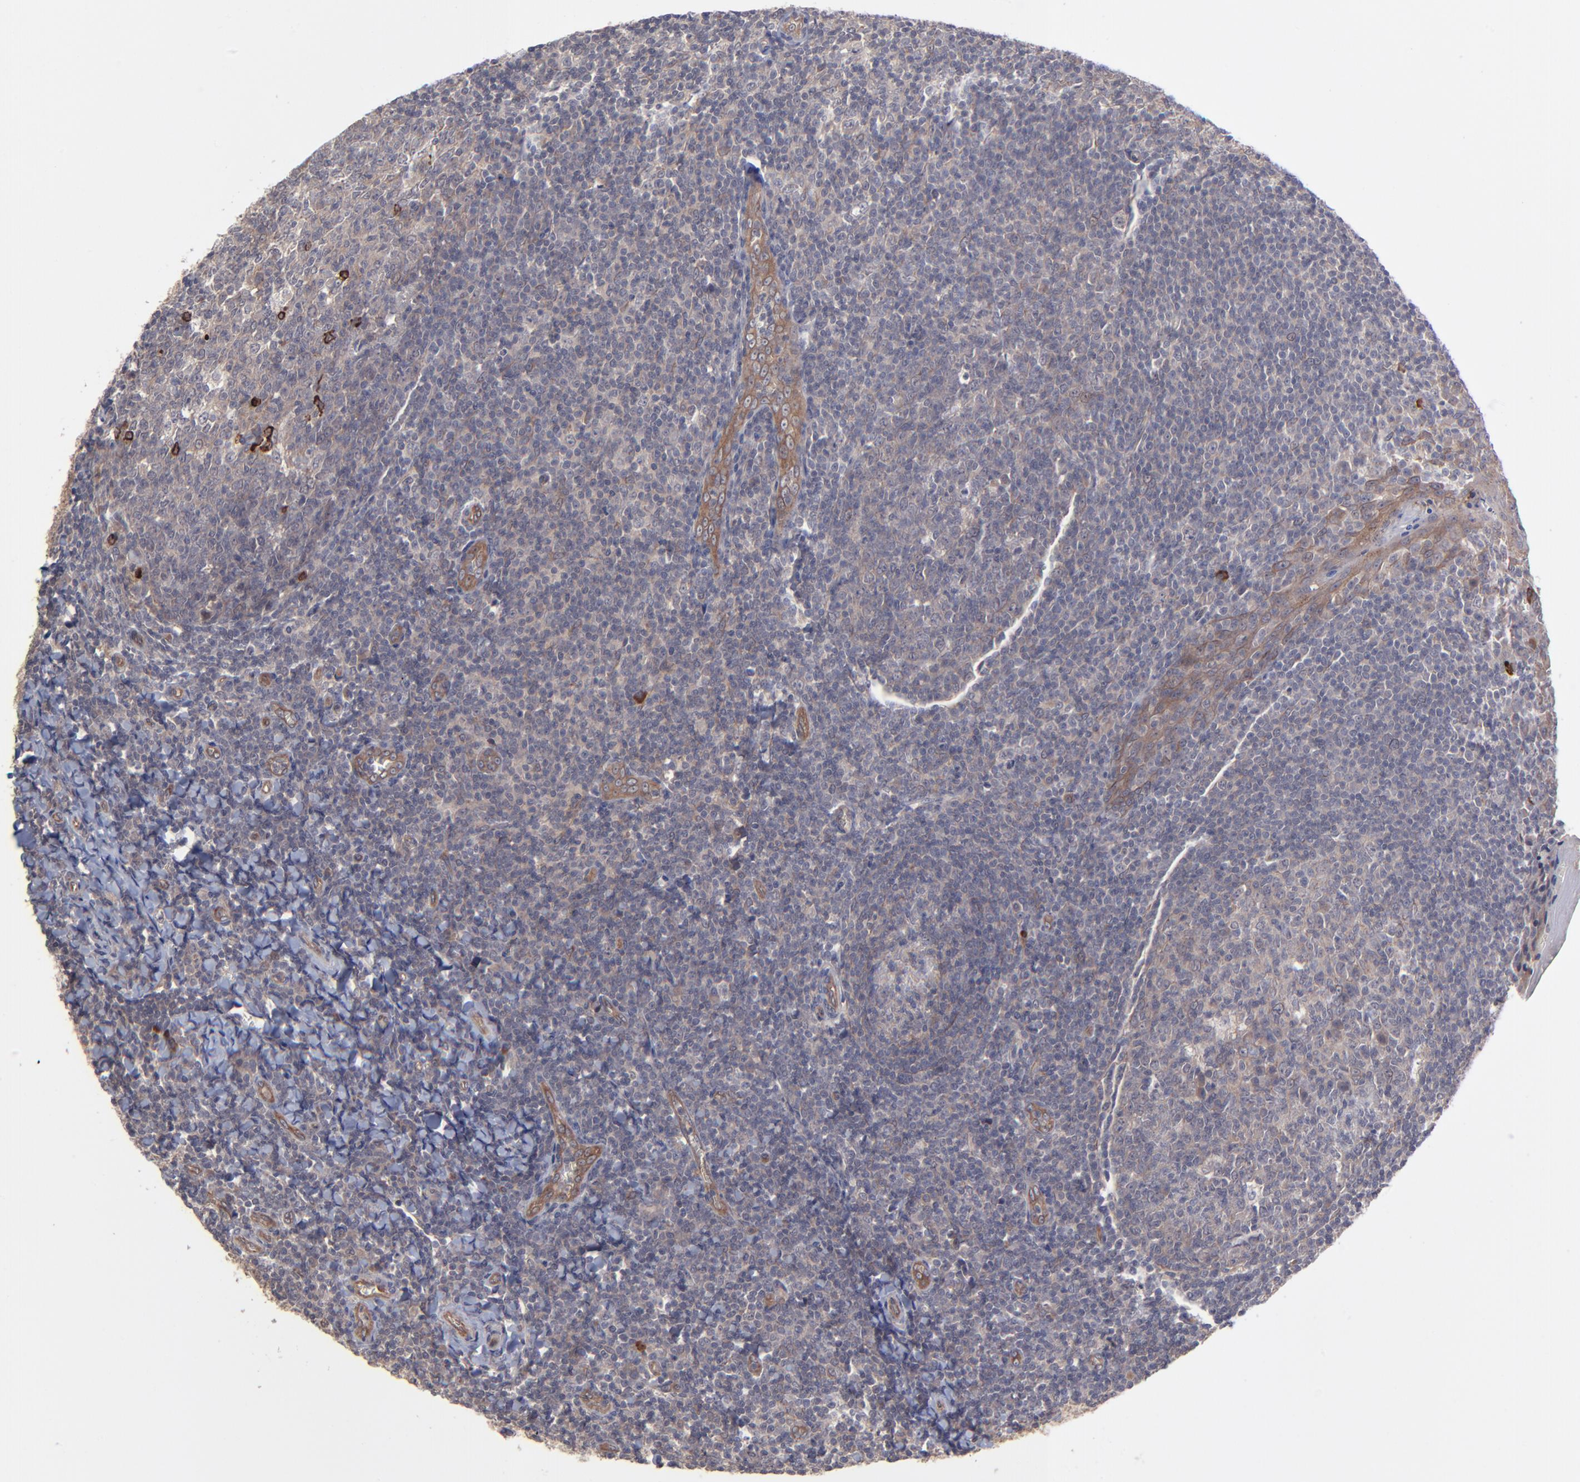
{"staining": {"intensity": "weak", "quantity": ">75%", "location": "cytoplasmic/membranous"}, "tissue": "tonsil", "cell_type": "Germinal center cells", "image_type": "normal", "snomed": [{"axis": "morphology", "description": "Normal tissue, NOS"}, {"axis": "topography", "description": "Tonsil"}], "caption": "Protein positivity by immunohistochemistry exhibits weak cytoplasmic/membranous staining in approximately >75% of germinal center cells in benign tonsil.", "gene": "ZNF780A", "patient": {"sex": "male", "age": 31}}